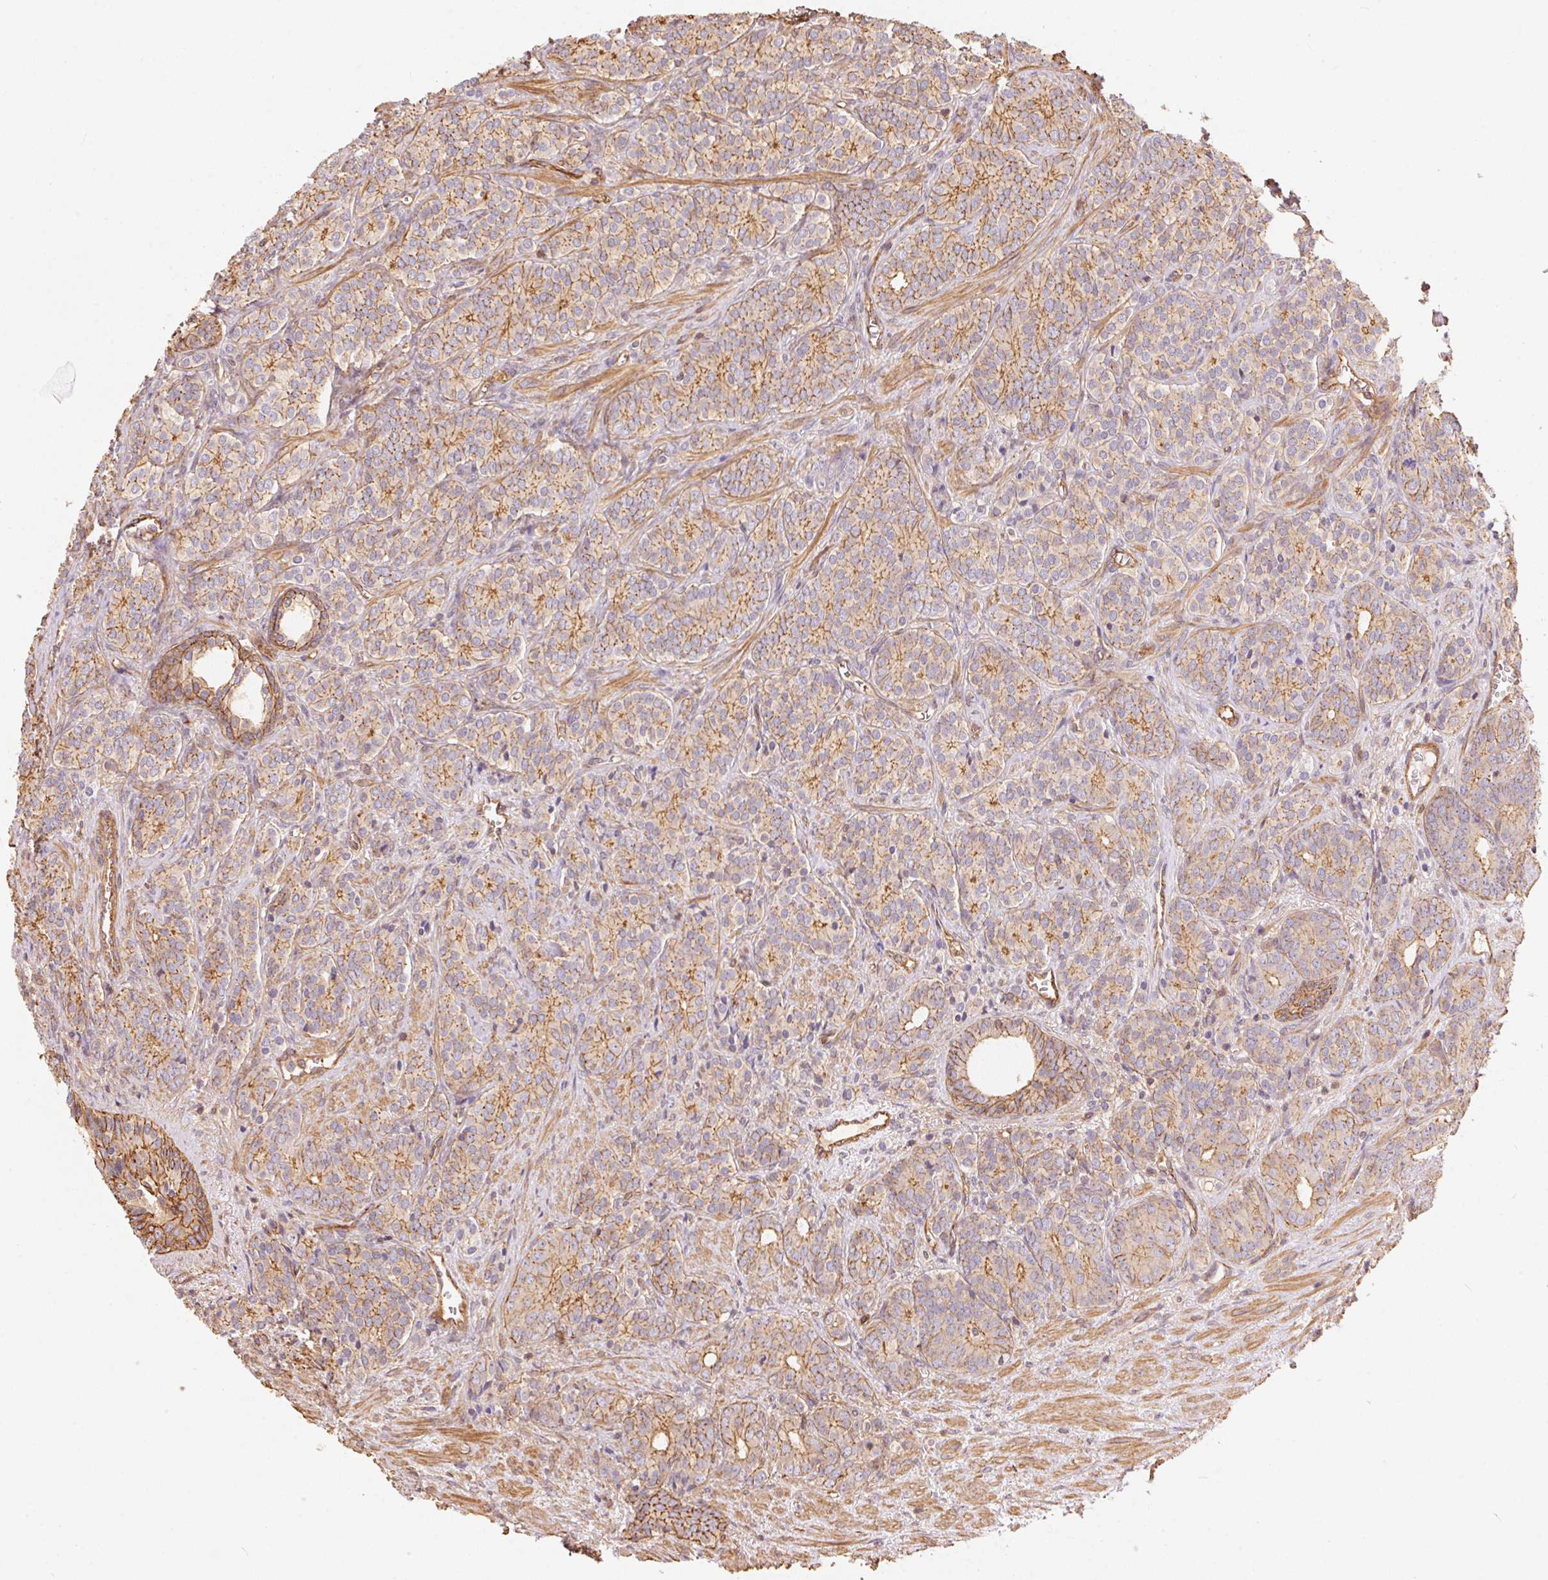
{"staining": {"intensity": "moderate", "quantity": "25%-75%", "location": "cytoplasmic/membranous"}, "tissue": "prostate cancer", "cell_type": "Tumor cells", "image_type": "cancer", "snomed": [{"axis": "morphology", "description": "Adenocarcinoma, High grade"}, {"axis": "topography", "description": "Prostate"}], "caption": "Protein staining demonstrates moderate cytoplasmic/membranous staining in approximately 25%-75% of tumor cells in adenocarcinoma (high-grade) (prostate).", "gene": "FRAS1", "patient": {"sex": "male", "age": 84}}